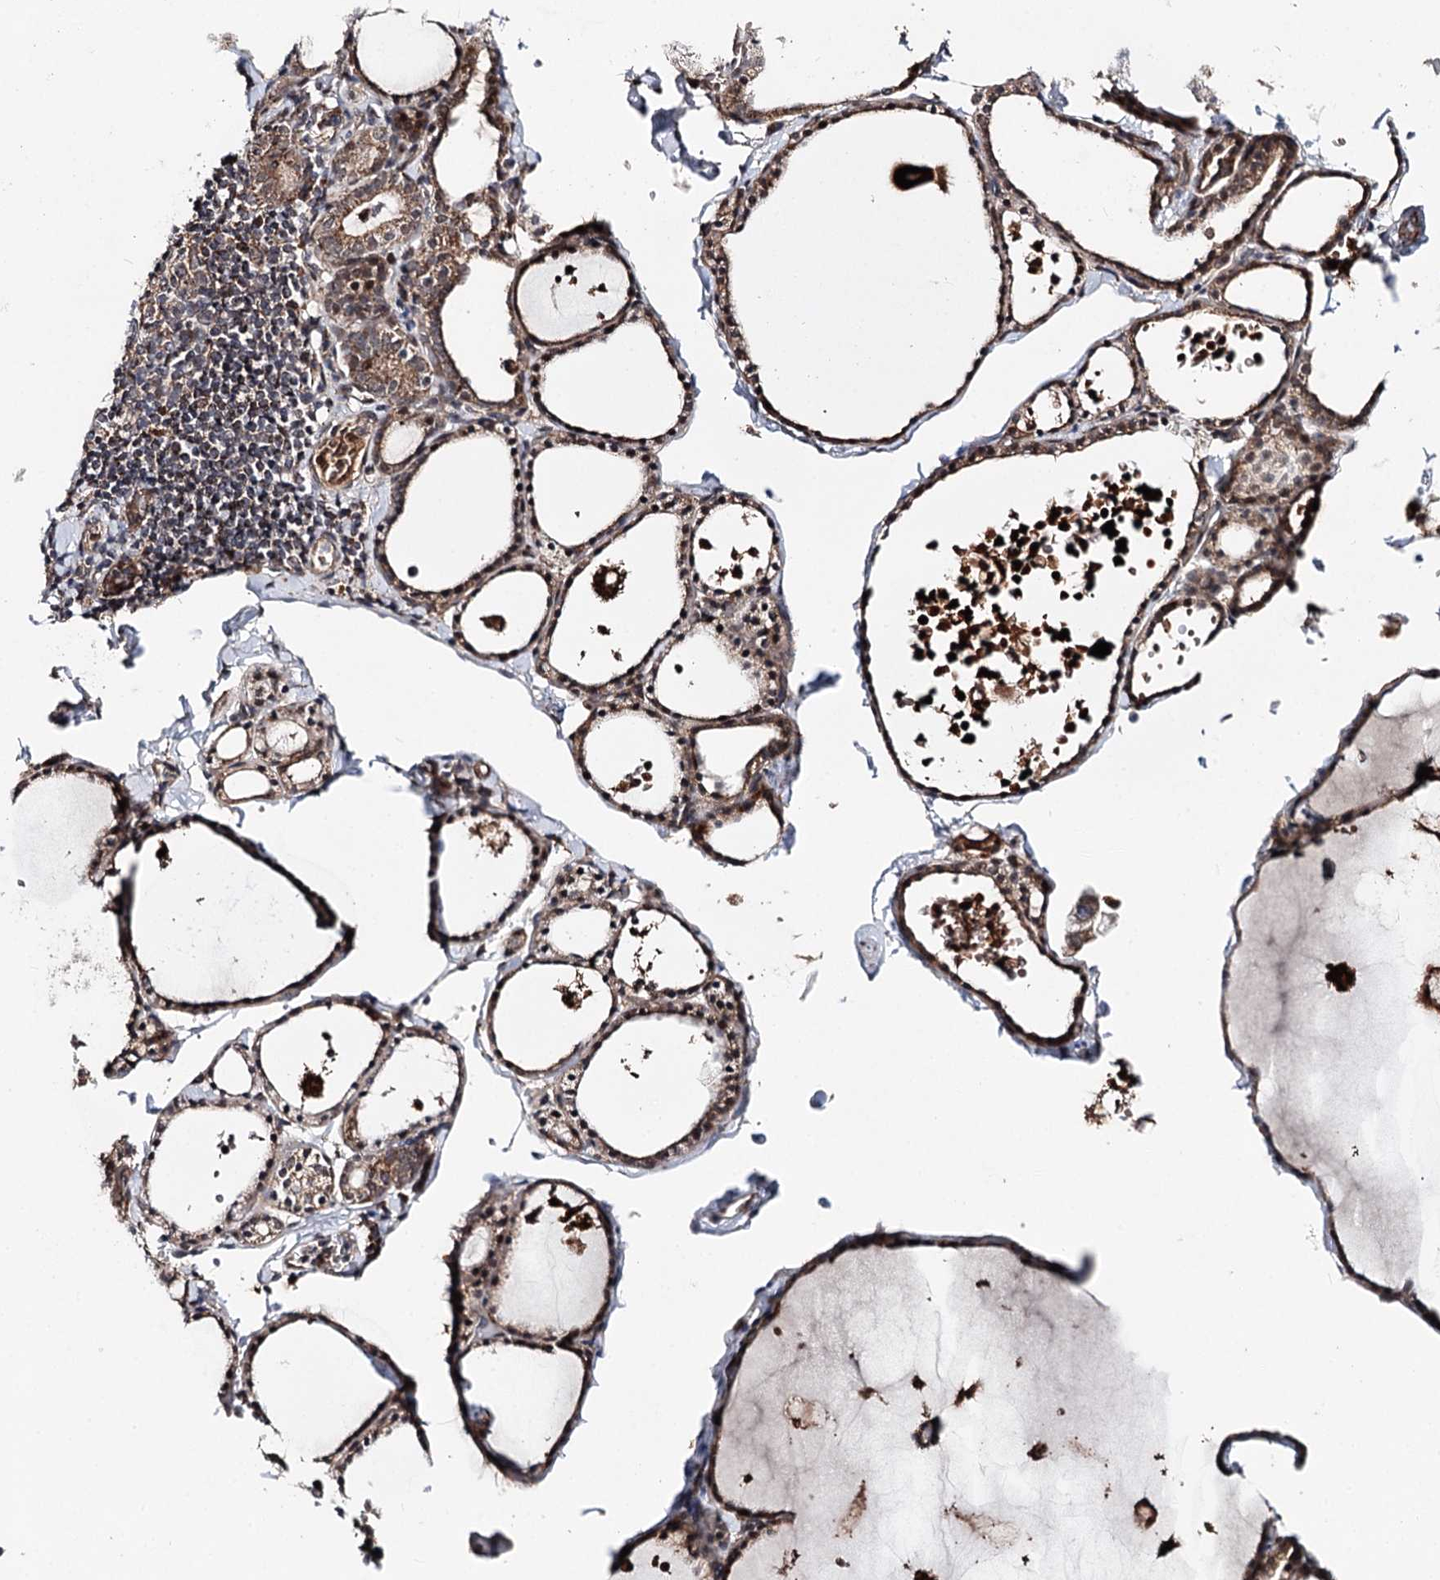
{"staining": {"intensity": "strong", "quantity": ">75%", "location": "cytoplasmic/membranous"}, "tissue": "thyroid gland", "cell_type": "Glandular cells", "image_type": "normal", "snomed": [{"axis": "morphology", "description": "Normal tissue, NOS"}, {"axis": "topography", "description": "Thyroid gland"}], "caption": "Protein expression analysis of unremarkable human thyroid gland reveals strong cytoplasmic/membranous staining in about >75% of glandular cells.", "gene": "MSANTD2", "patient": {"sex": "male", "age": 56}}